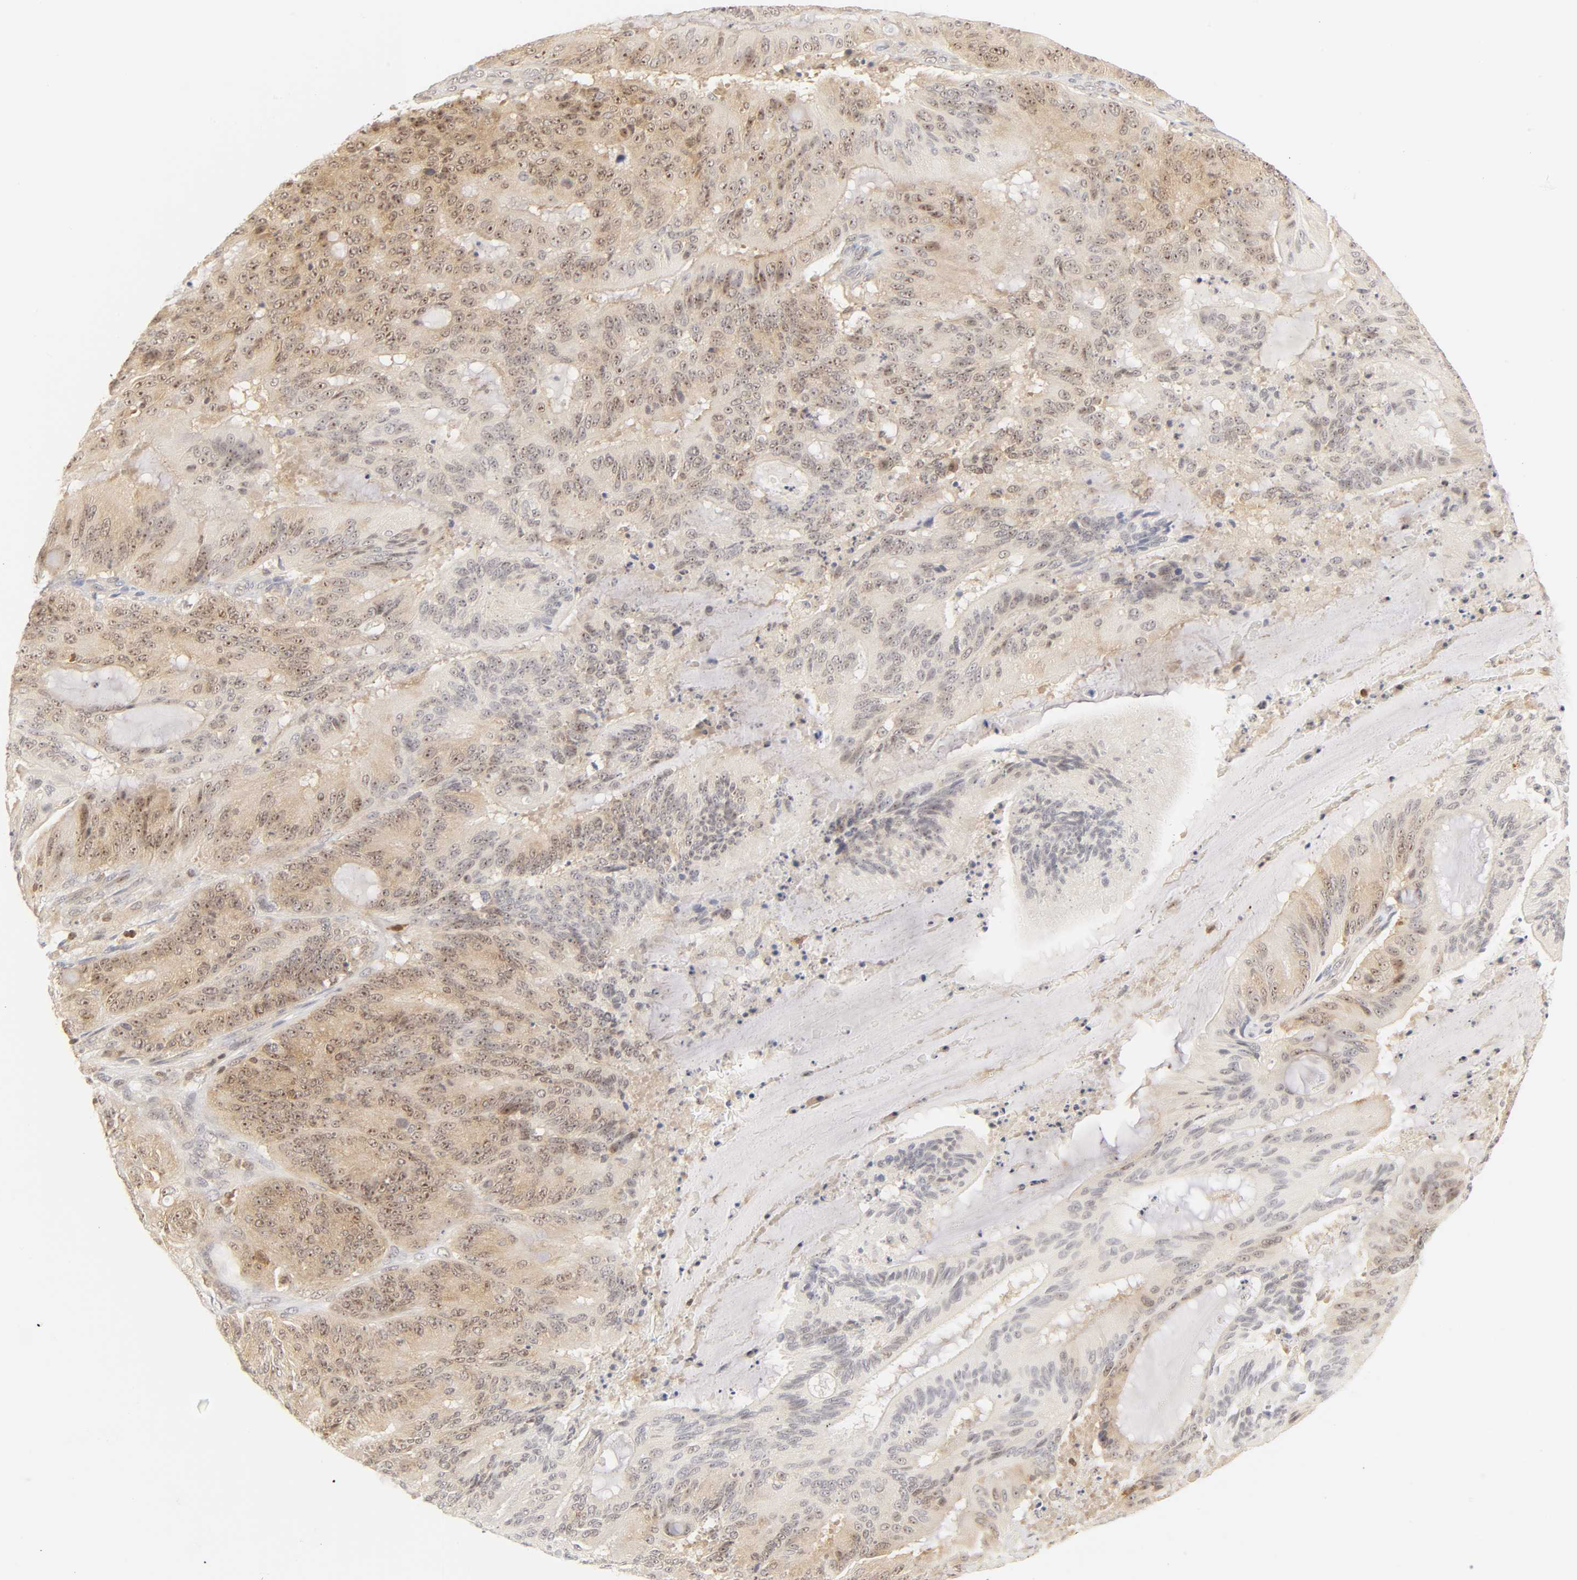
{"staining": {"intensity": "moderate", "quantity": "25%-75%", "location": "cytoplasmic/membranous,nuclear"}, "tissue": "liver cancer", "cell_type": "Tumor cells", "image_type": "cancer", "snomed": [{"axis": "morphology", "description": "Cholangiocarcinoma"}, {"axis": "topography", "description": "Liver"}], "caption": "Human cholangiocarcinoma (liver) stained with a brown dye displays moderate cytoplasmic/membranous and nuclear positive staining in about 25%-75% of tumor cells.", "gene": "KIF2A", "patient": {"sex": "female", "age": 73}}